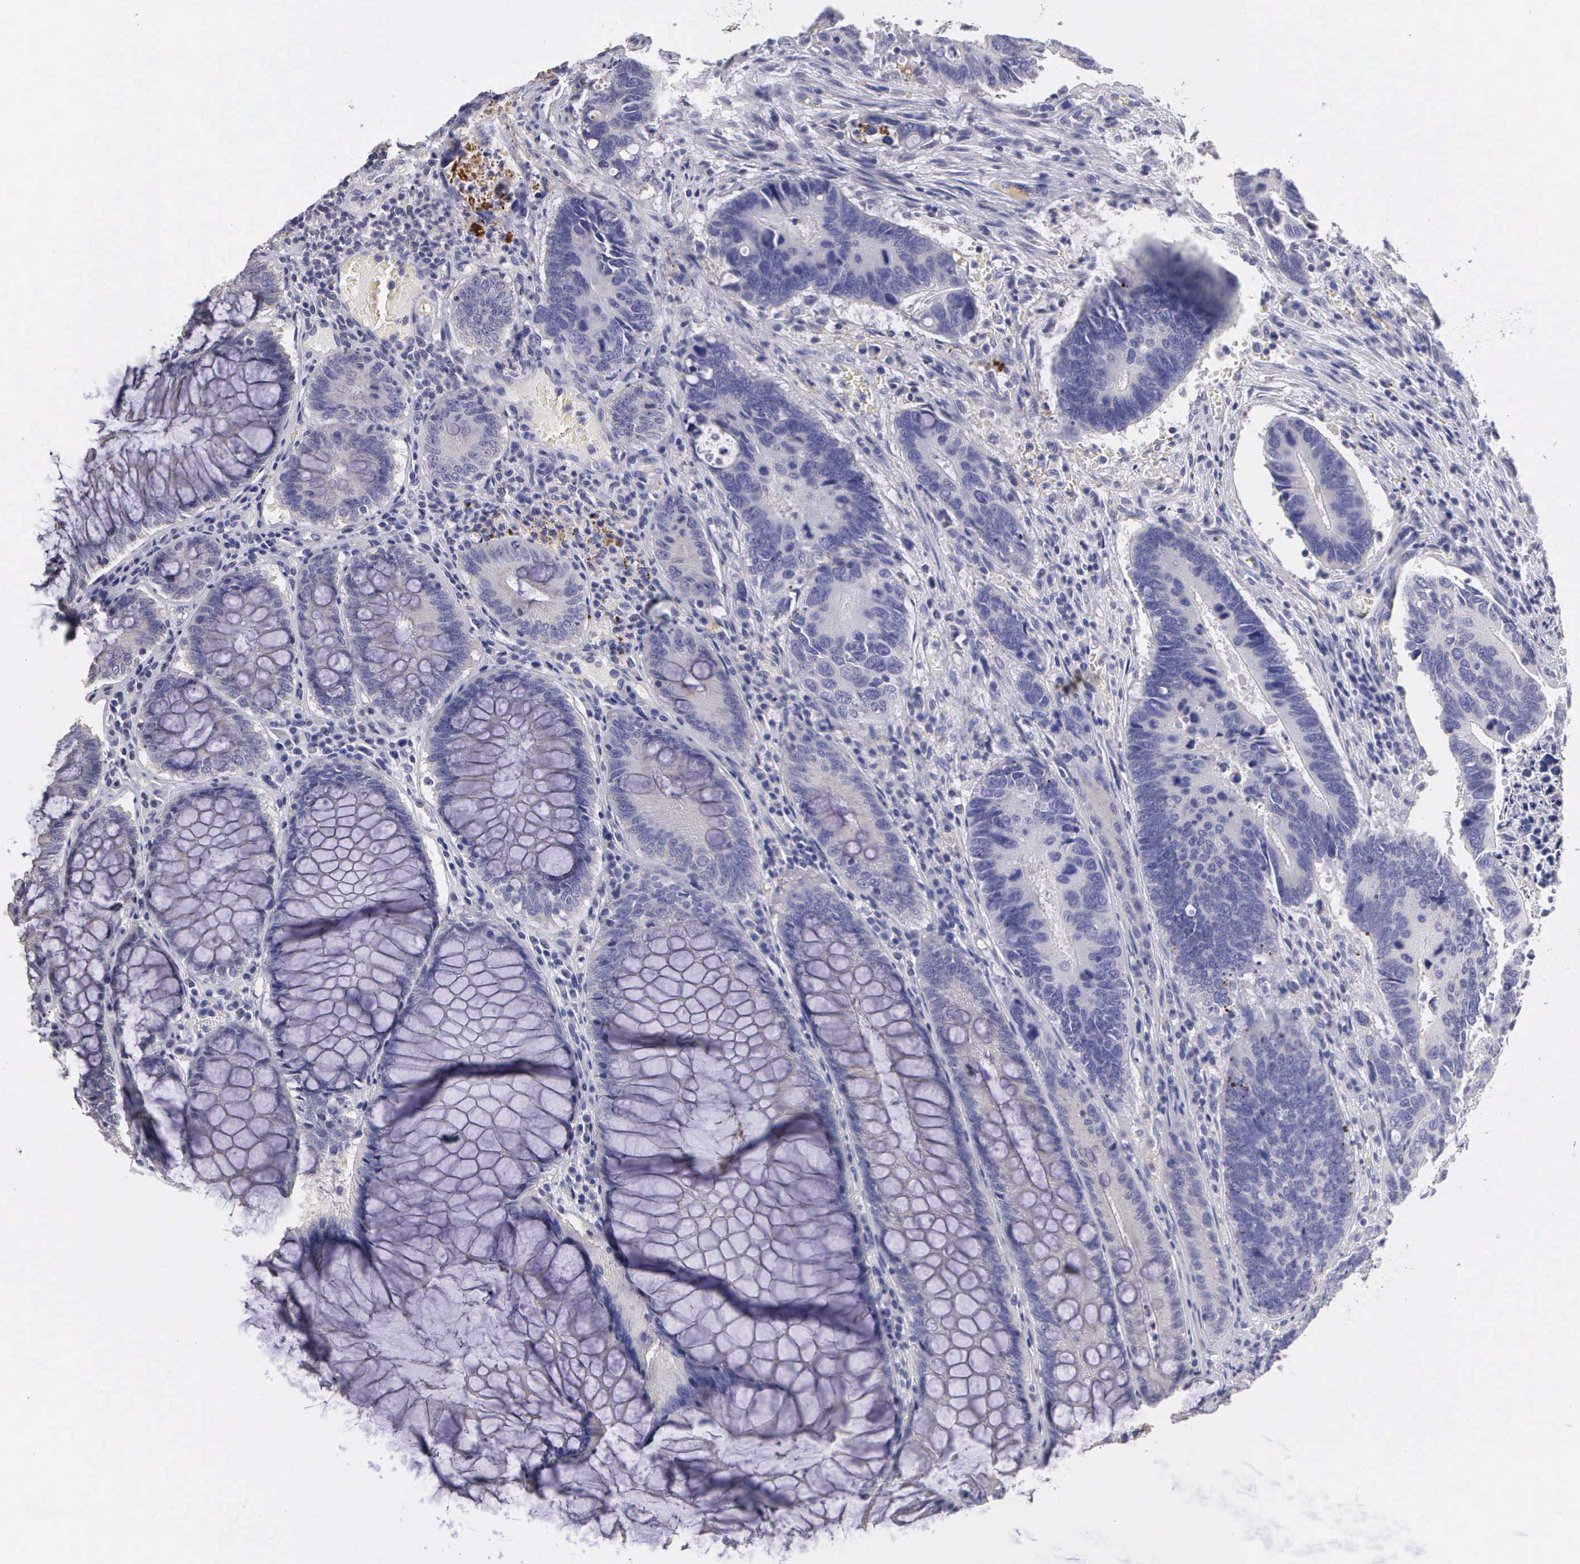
{"staining": {"intensity": "negative", "quantity": "none", "location": "none"}, "tissue": "colorectal cancer", "cell_type": "Tumor cells", "image_type": "cancer", "snomed": [{"axis": "morphology", "description": "Adenocarcinoma, NOS"}, {"axis": "topography", "description": "Colon"}], "caption": "This is a image of IHC staining of adenocarcinoma (colorectal), which shows no staining in tumor cells.", "gene": "CLU", "patient": {"sex": "male", "age": 49}}